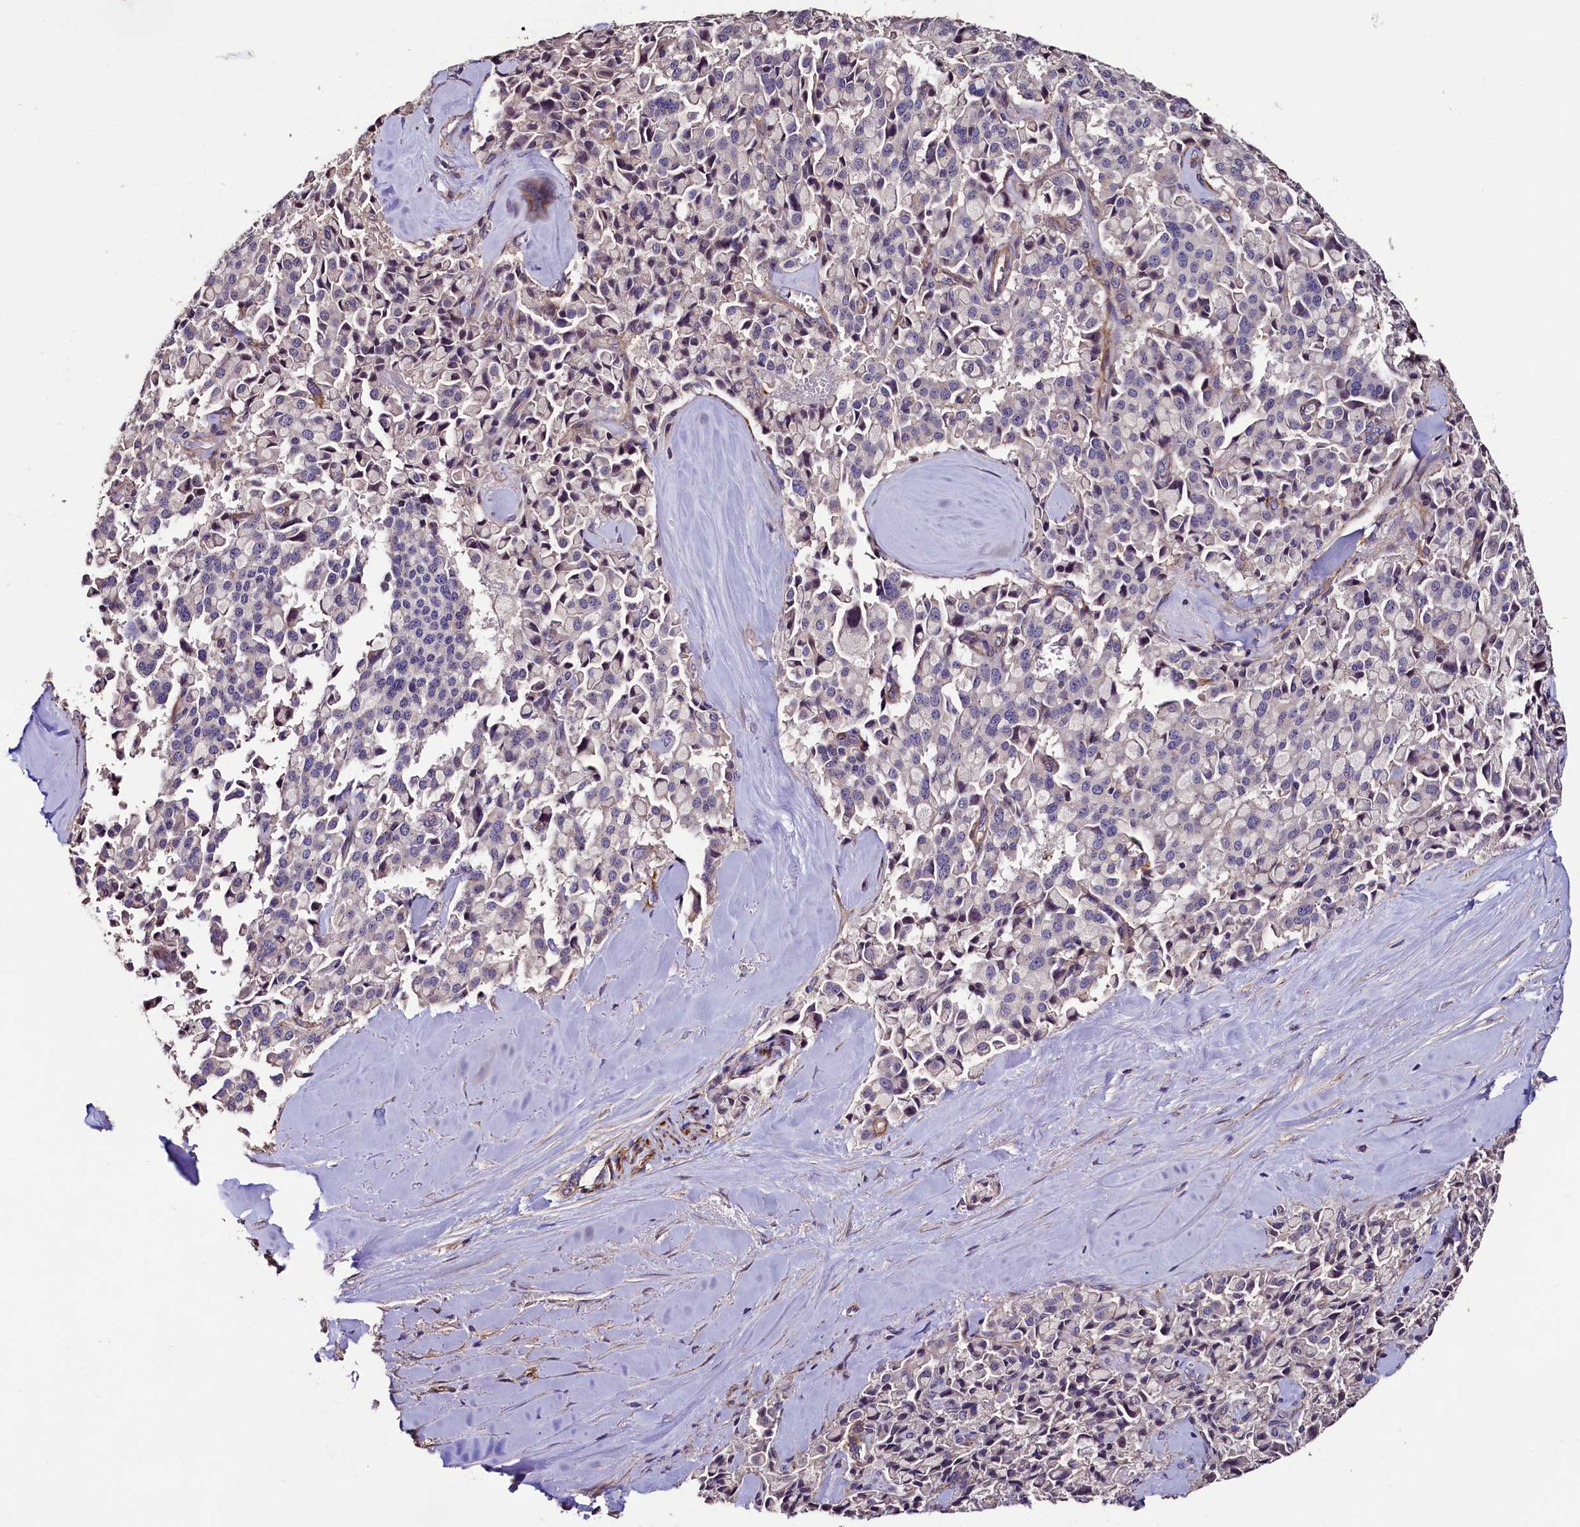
{"staining": {"intensity": "negative", "quantity": "none", "location": "none"}, "tissue": "pancreatic cancer", "cell_type": "Tumor cells", "image_type": "cancer", "snomed": [{"axis": "morphology", "description": "Adenocarcinoma, NOS"}, {"axis": "topography", "description": "Pancreas"}], "caption": "An IHC histopathology image of adenocarcinoma (pancreatic) is shown. There is no staining in tumor cells of adenocarcinoma (pancreatic). (Immunohistochemistry (ihc), brightfield microscopy, high magnification).", "gene": "PALM", "patient": {"sex": "male", "age": 65}}